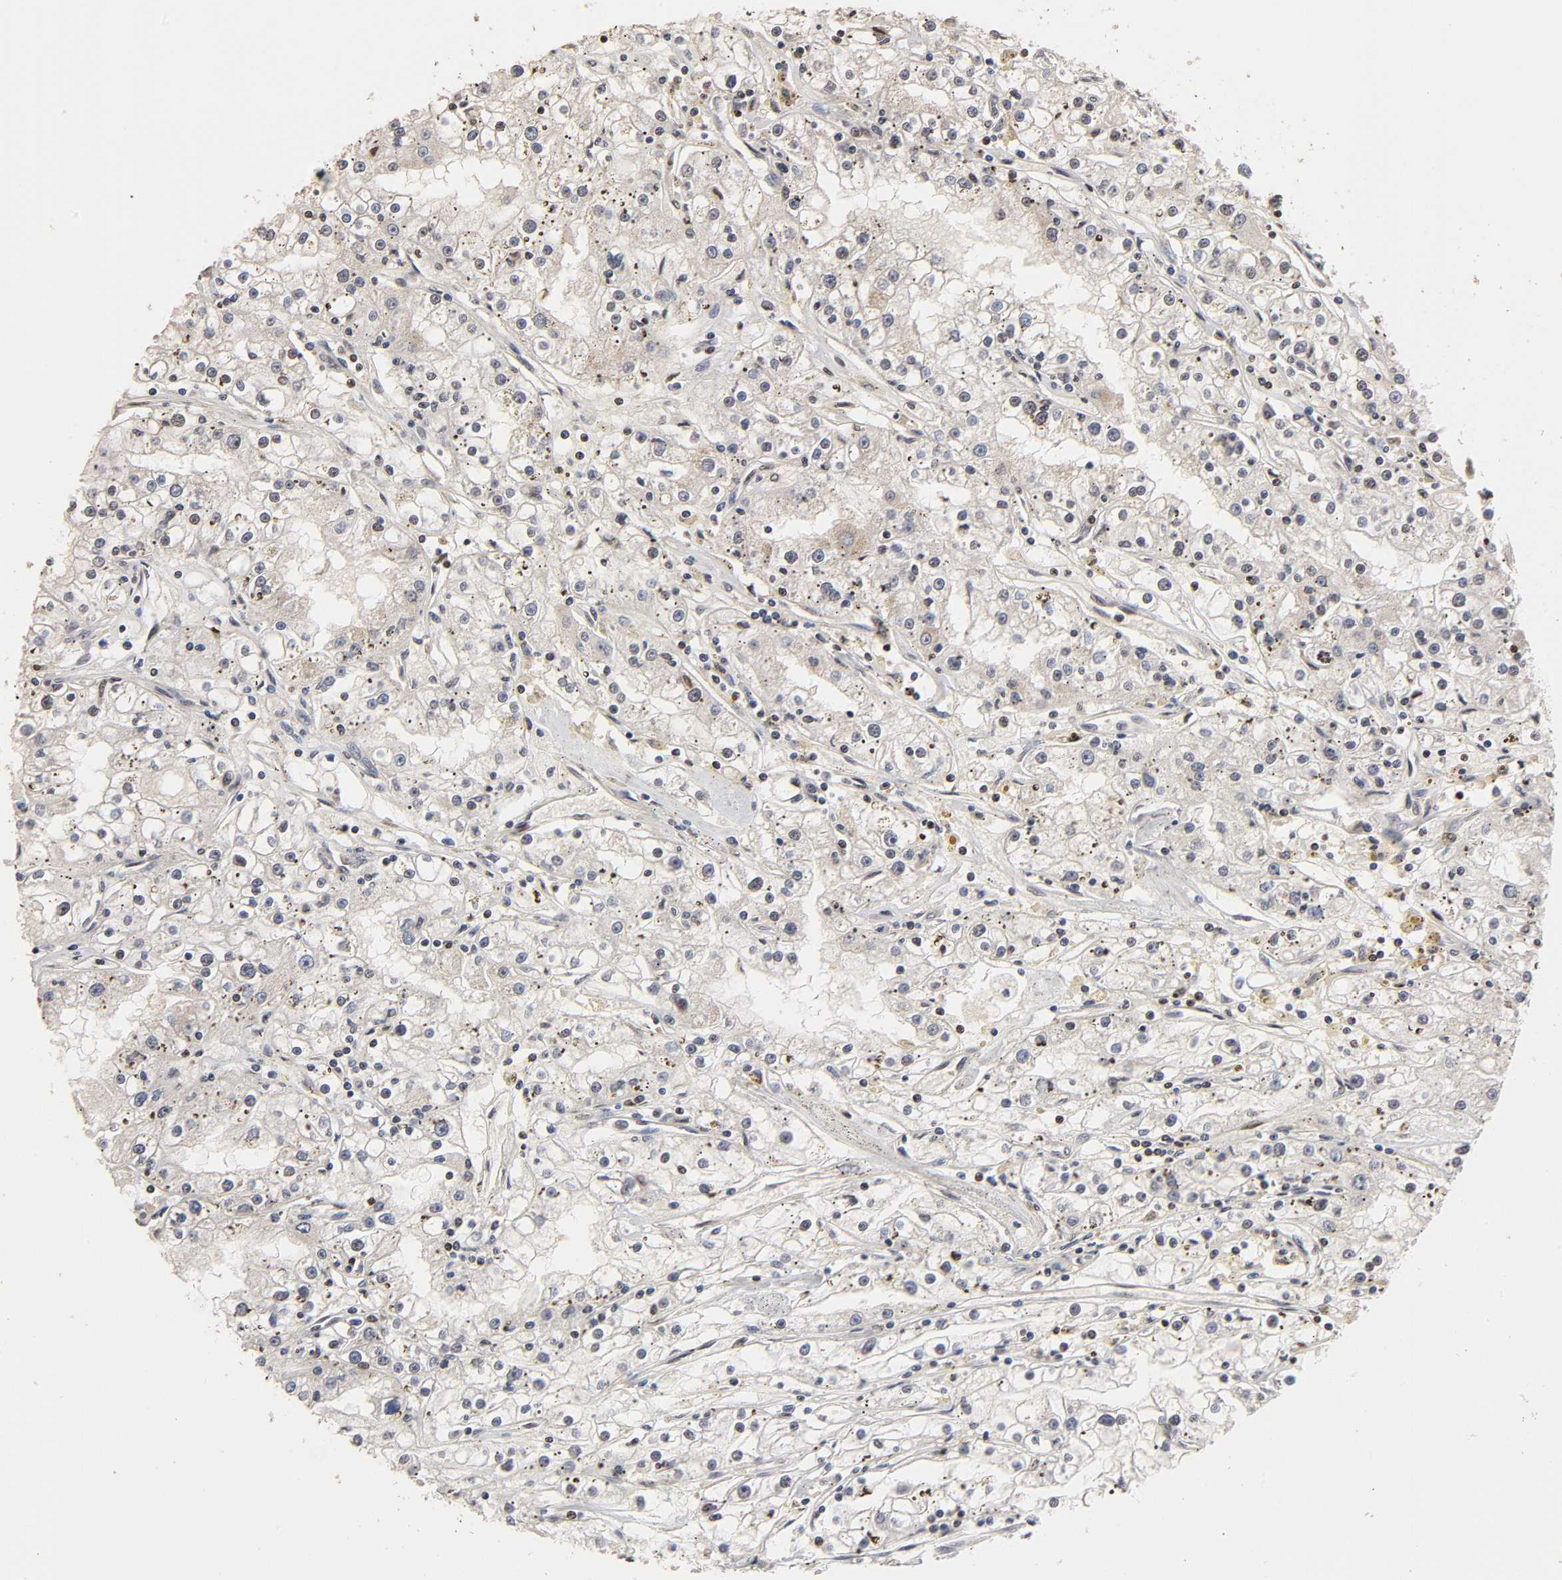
{"staining": {"intensity": "negative", "quantity": "none", "location": "none"}, "tissue": "renal cancer", "cell_type": "Tumor cells", "image_type": "cancer", "snomed": [{"axis": "morphology", "description": "Adenocarcinoma, NOS"}, {"axis": "topography", "description": "Kidney"}], "caption": "The micrograph displays no staining of tumor cells in renal cancer (adenocarcinoma). (Immunohistochemistry, brightfield microscopy, high magnification).", "gene": "ZNF473", "patient": {"sex": "male", "age": 56}}